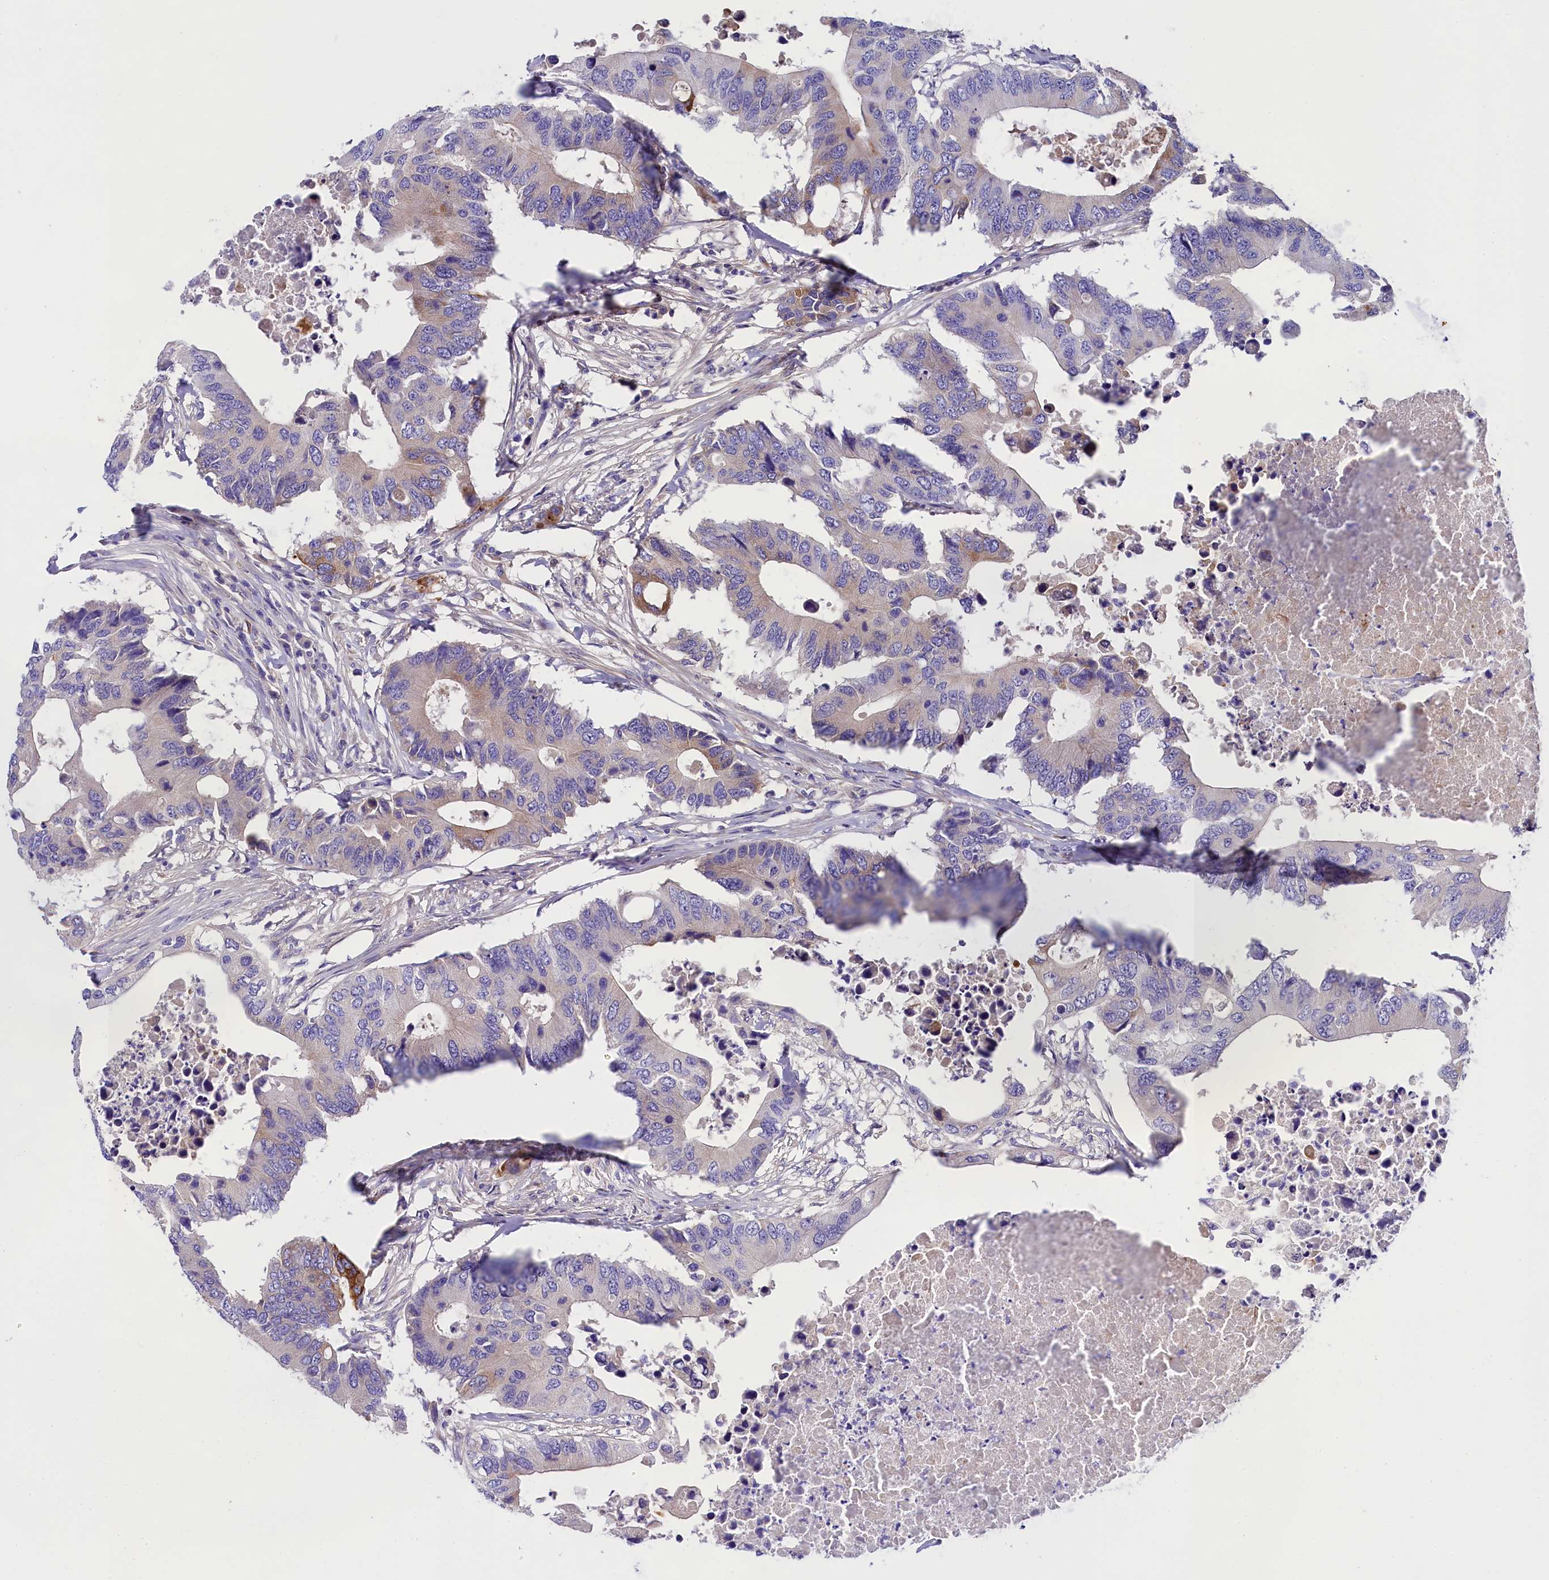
{"staining": {"intensity": "moderate", "quantity": "<25%", "location": "cytoplasmic/membranous"}, "tissue": "colorectal cancer", "cell_type": "Tumor cells", "image_type": "cancer", "snomed": [{"axis": "morphology", "description": "Adenocarcinoma, NOS"}, {"axis": "topography", "description": "Colon"}], "caption": "Protein expression by immunohistochemistry reveals moderate cytoplasmic/membranous expression in approximately <25% of tumor cells in colorectal cancer (adenocarcinoma).", "gene": "SOD3", "patient": {"sex": "male", "age": 71}}